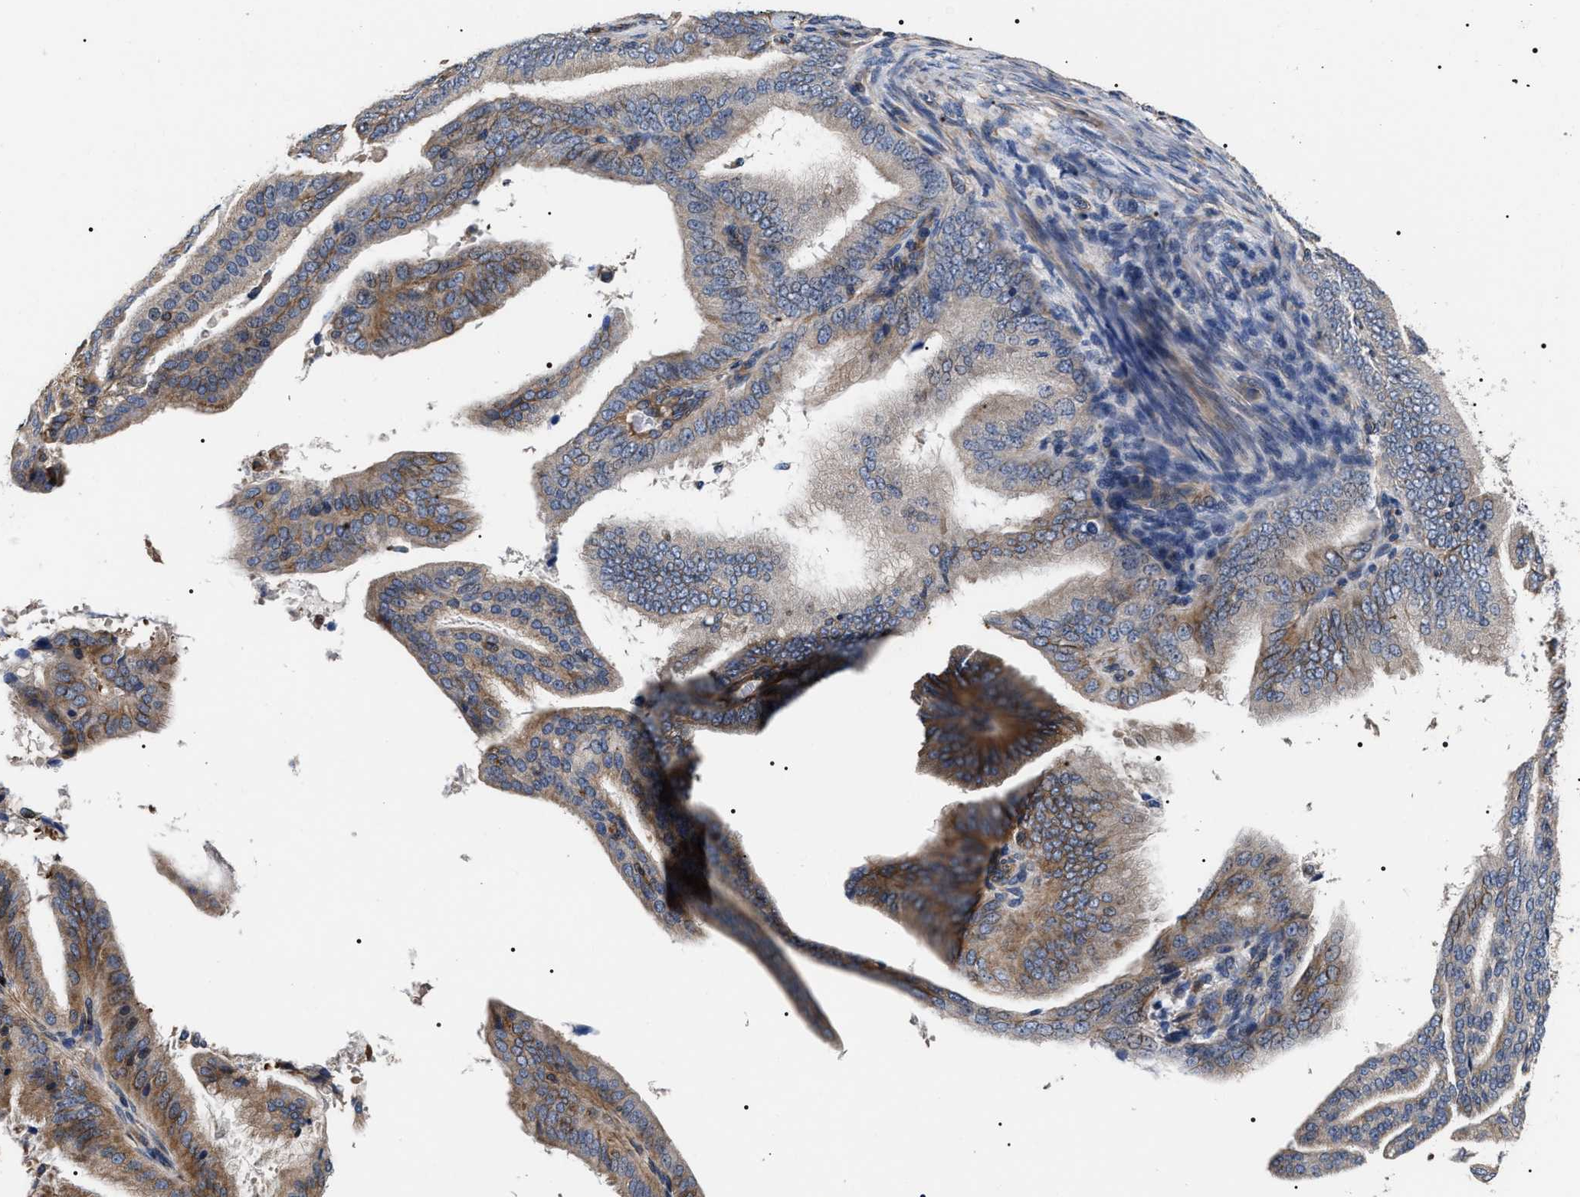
{"staining": {"intensity": "moderate", "quantity": "<25%", "location": "cytoplasmic/membranous"}, "tissue": "endometrial cancer", "cell_type": "Tumor cells", "image_type": "cancer", "snomed": [{"axis": "morphology", "description": "Adenocarcinoma, NOS"}, {"axis": "topography", "description": "Endometrium"}], "caption": "Brown immunohistochemical staining in endometrial cancer (adenocarcinoma) shows moderate cytoplasmic/membranous expression in about <25% of tumor cells. Immunohistochemistry stains the protein in brown and the nuclei are stained blue.", "gene": "TSPAN33", "patient": {"sex": "female", "age": 58}}